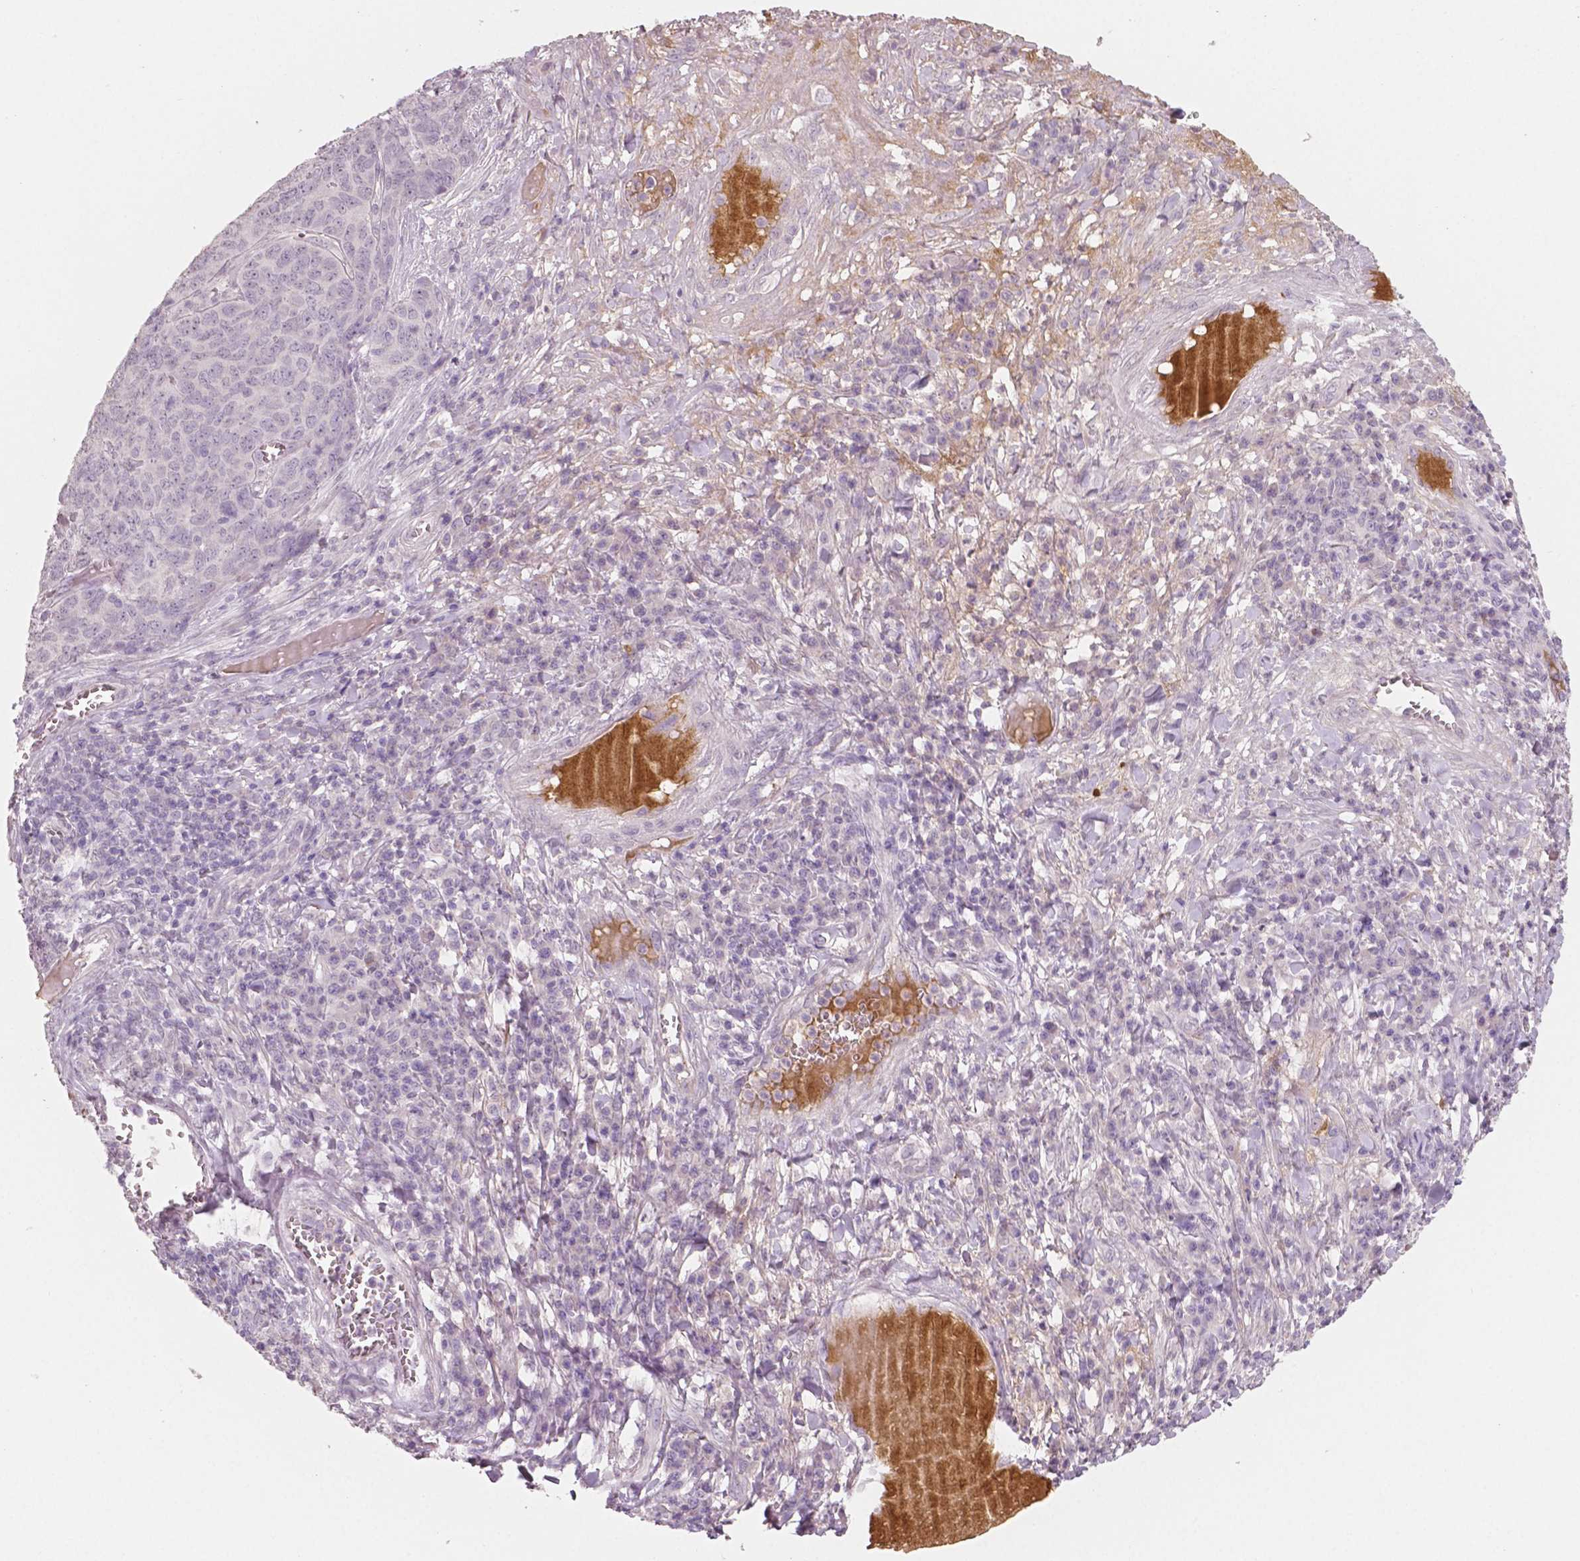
{"staining": {"intensity": "negative", "quantity": "none", "location": "none"}, "tissue": "skin cancer", "cell_type": "Tumor cells", "image_type": "cancer", "snomed": [{"axis": "morphology", "description": "Squamous cell carcinoma, NOS"}, {"axis": "topography", "description": "Skin"}, {"axis": "topography", "description": "Anal"}], "caption": "High magnification brightfield microscopy of squamous cell carcinoma (skin) stained with DAB (brown) and counterstained with hematoxylin (blue): tumor cells show no significant positivity.", "gene": "APOA4", "patient": {"sex": "female", "age": 51}}